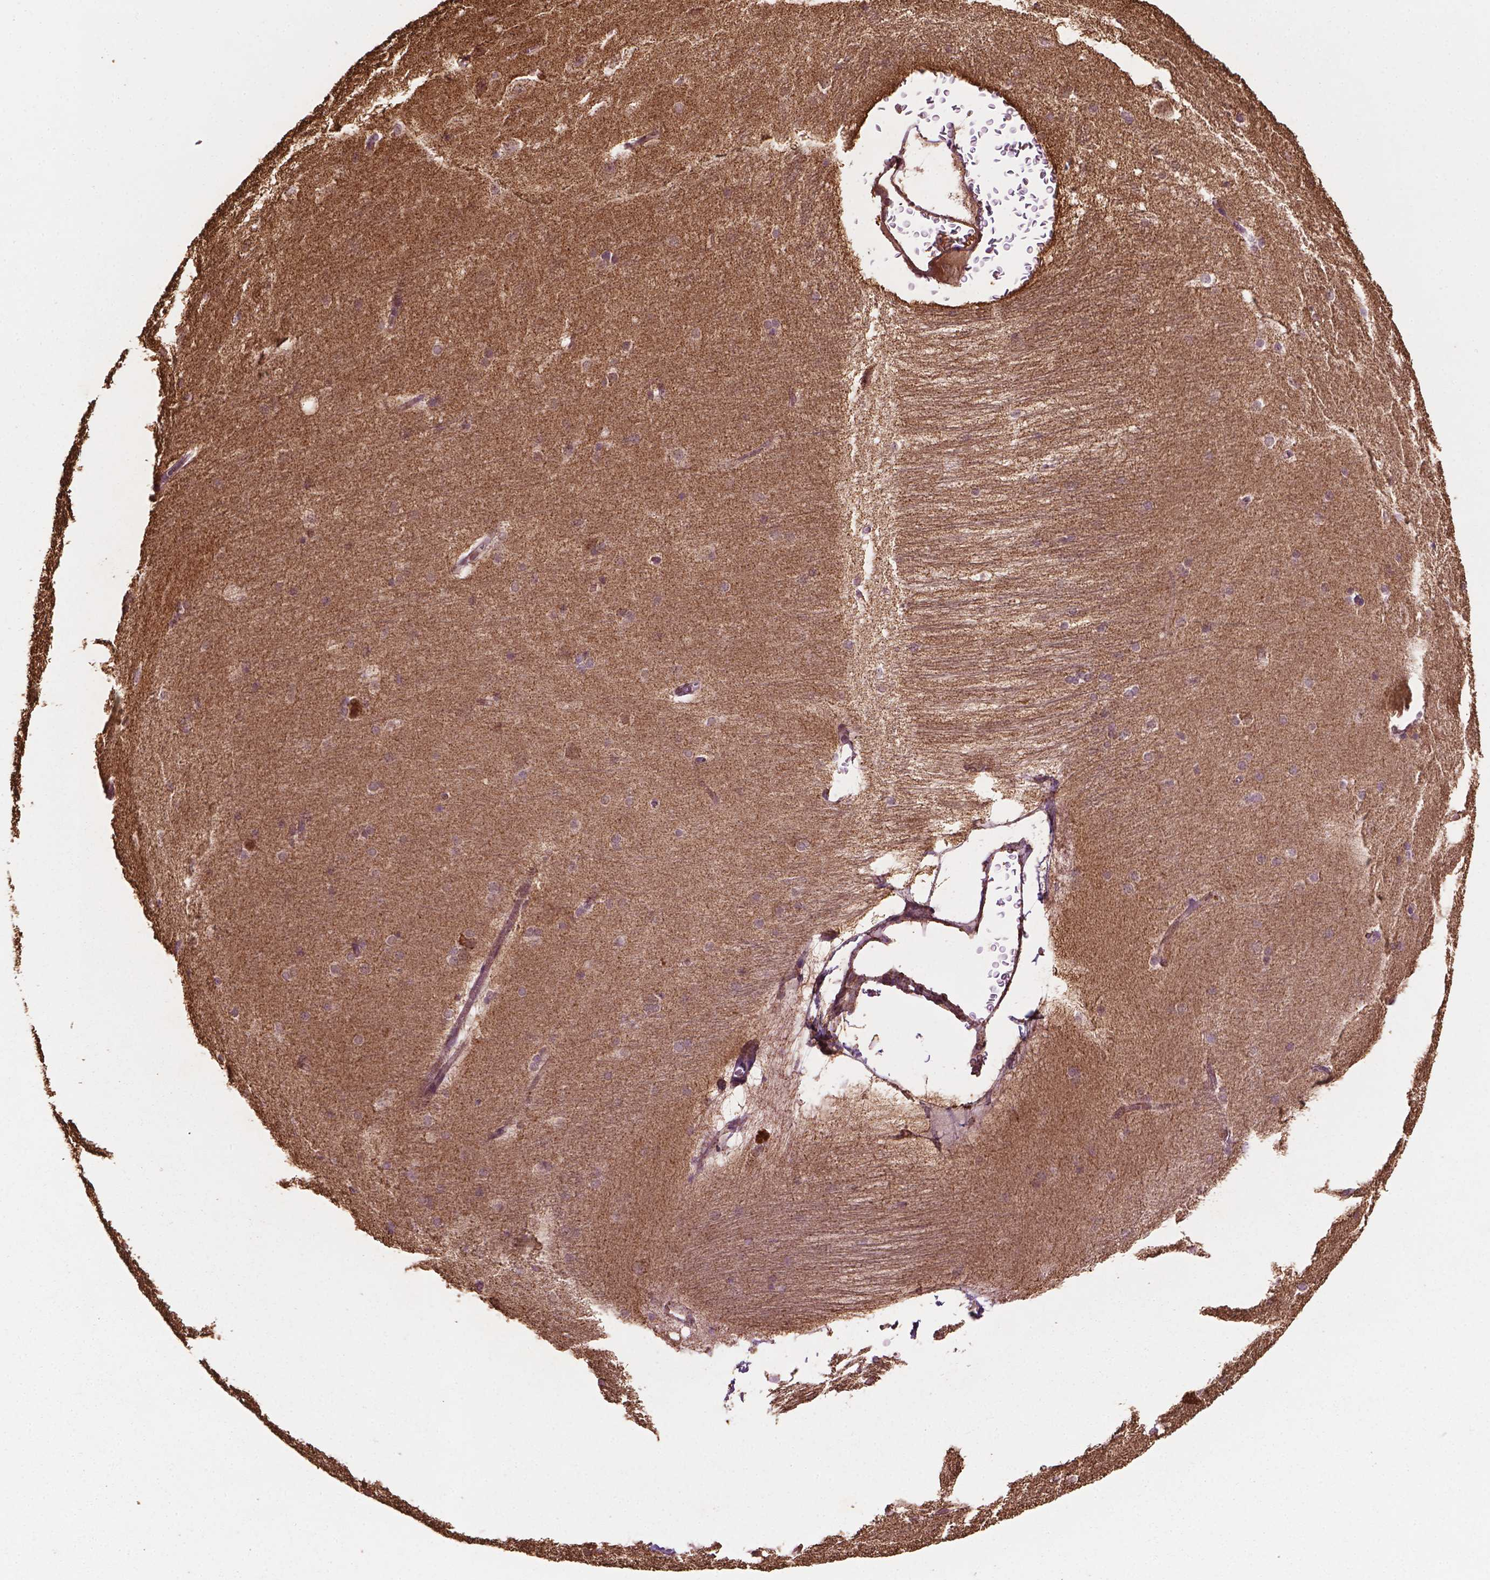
{"staining": {"intensity": "moderate", "quantity": ">75%", "location": "cytoplasmic/membranous"}, "tissue": "hippocampus", "cell_type": "Glial cells", "image_type": "normal", "snomed": [{"axis": "morphology", "description": "Normal tissue, NOS"}, {"axis": "topography", "description": "Cerebral cortex"}, {"axis": "topography", "description": "Hippocampus"}], "caption": "This is a histology image of immunohistochemistry (IHC) staining of unremarkable hippocampus, which shows moderate positivity in the cytoplasmic/membranous of glial cells.", "gene": "HS3ST3A1", "patient": {"sex": "female", "age": 19}}